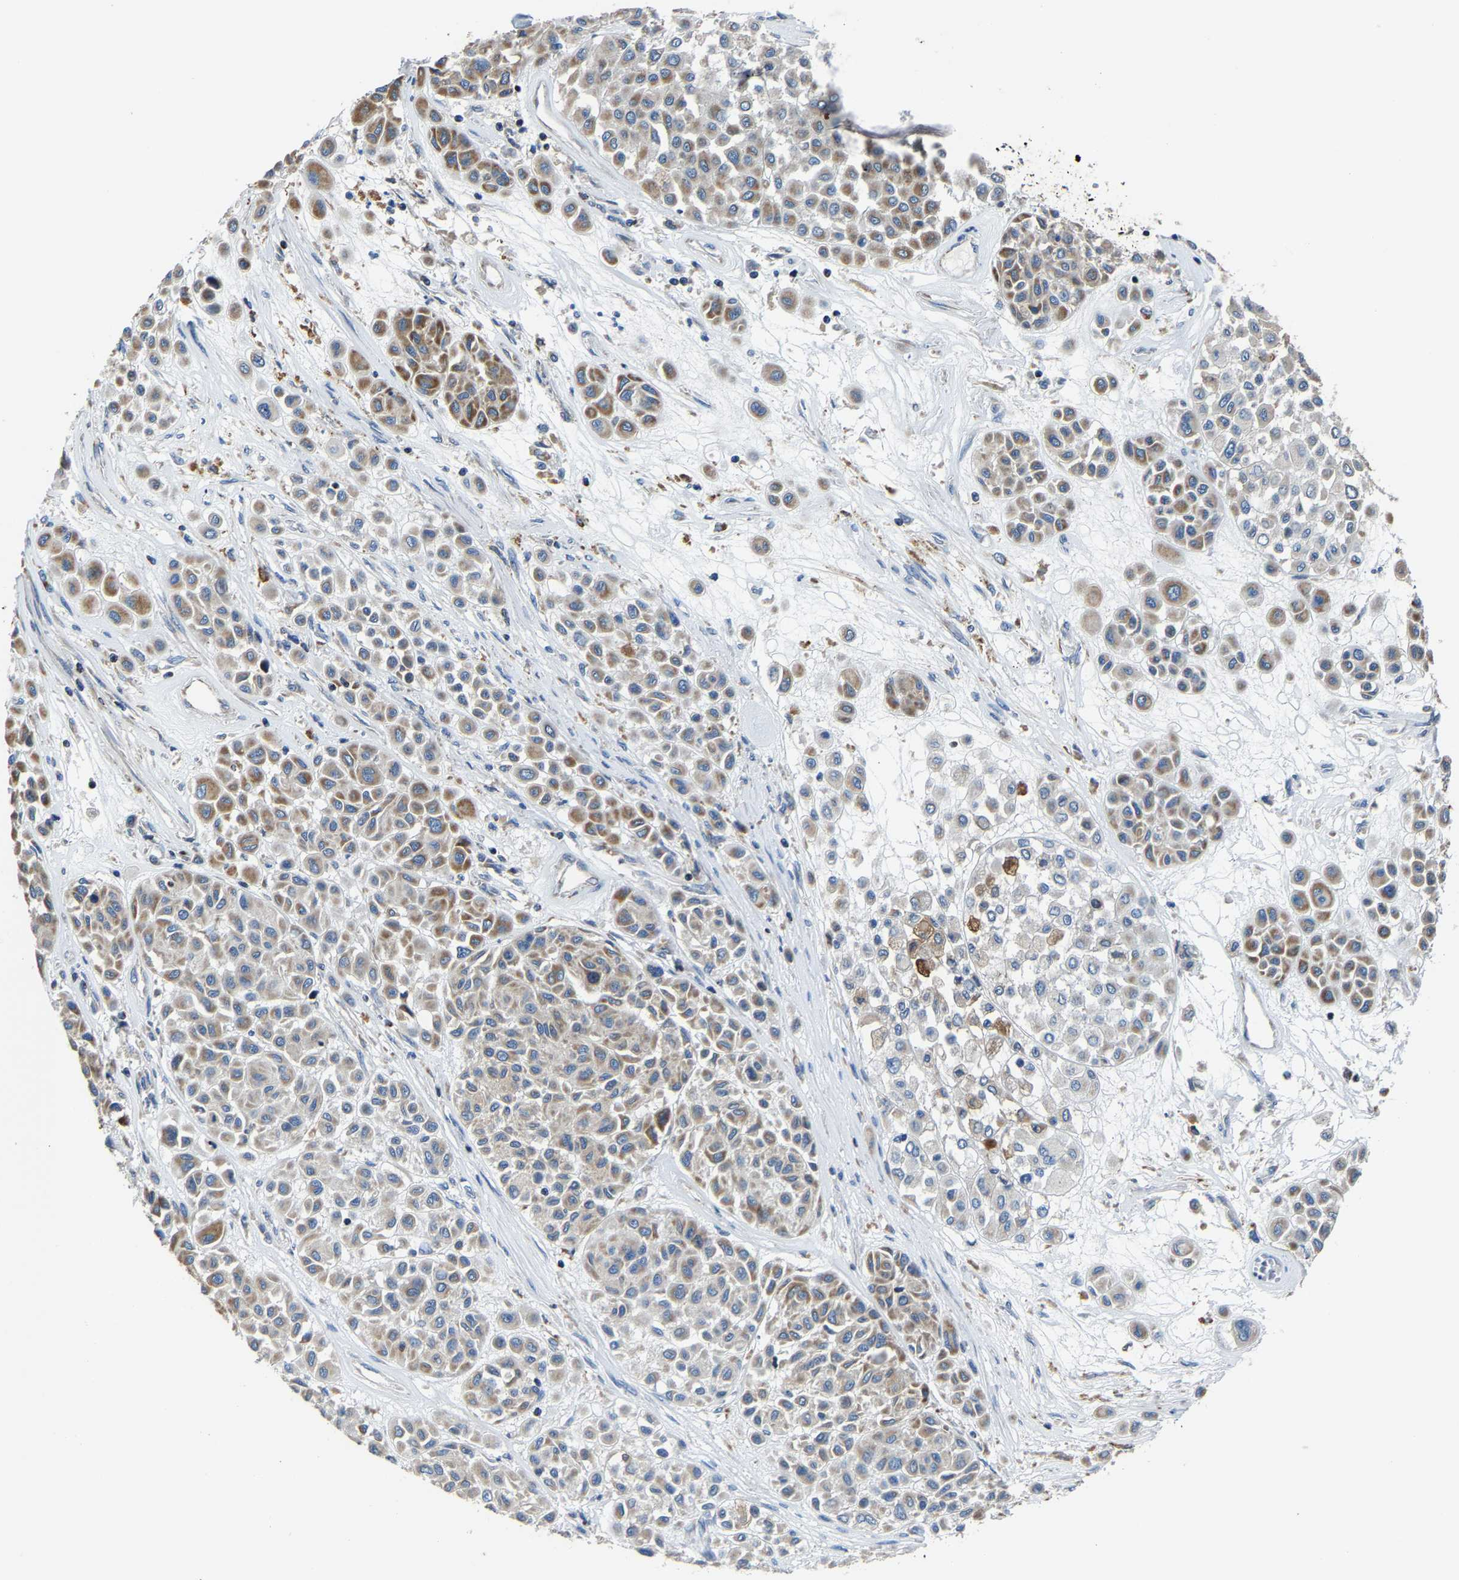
{"staining": {"intensity": "moderate", "quantity": ">75%", "location": "cytoplasmic/membranous"}, "tissue": "melanoma", "cell_type": "Tumor cells", "image_type": "cancer", "snomed": [{"axis": "morphology", "description": "Malignant melanoma, Metastatic site"}, {"axis": "topography", "description": "Soft tissue"}], "caption": "An image of human malignant melanoma (metastatic site) stained for a protein displays moderate cytoplasmic/membranous brown staining in tumor cells.", "gene": "AGK", "patient": {"sex": "male", "age": 41}}